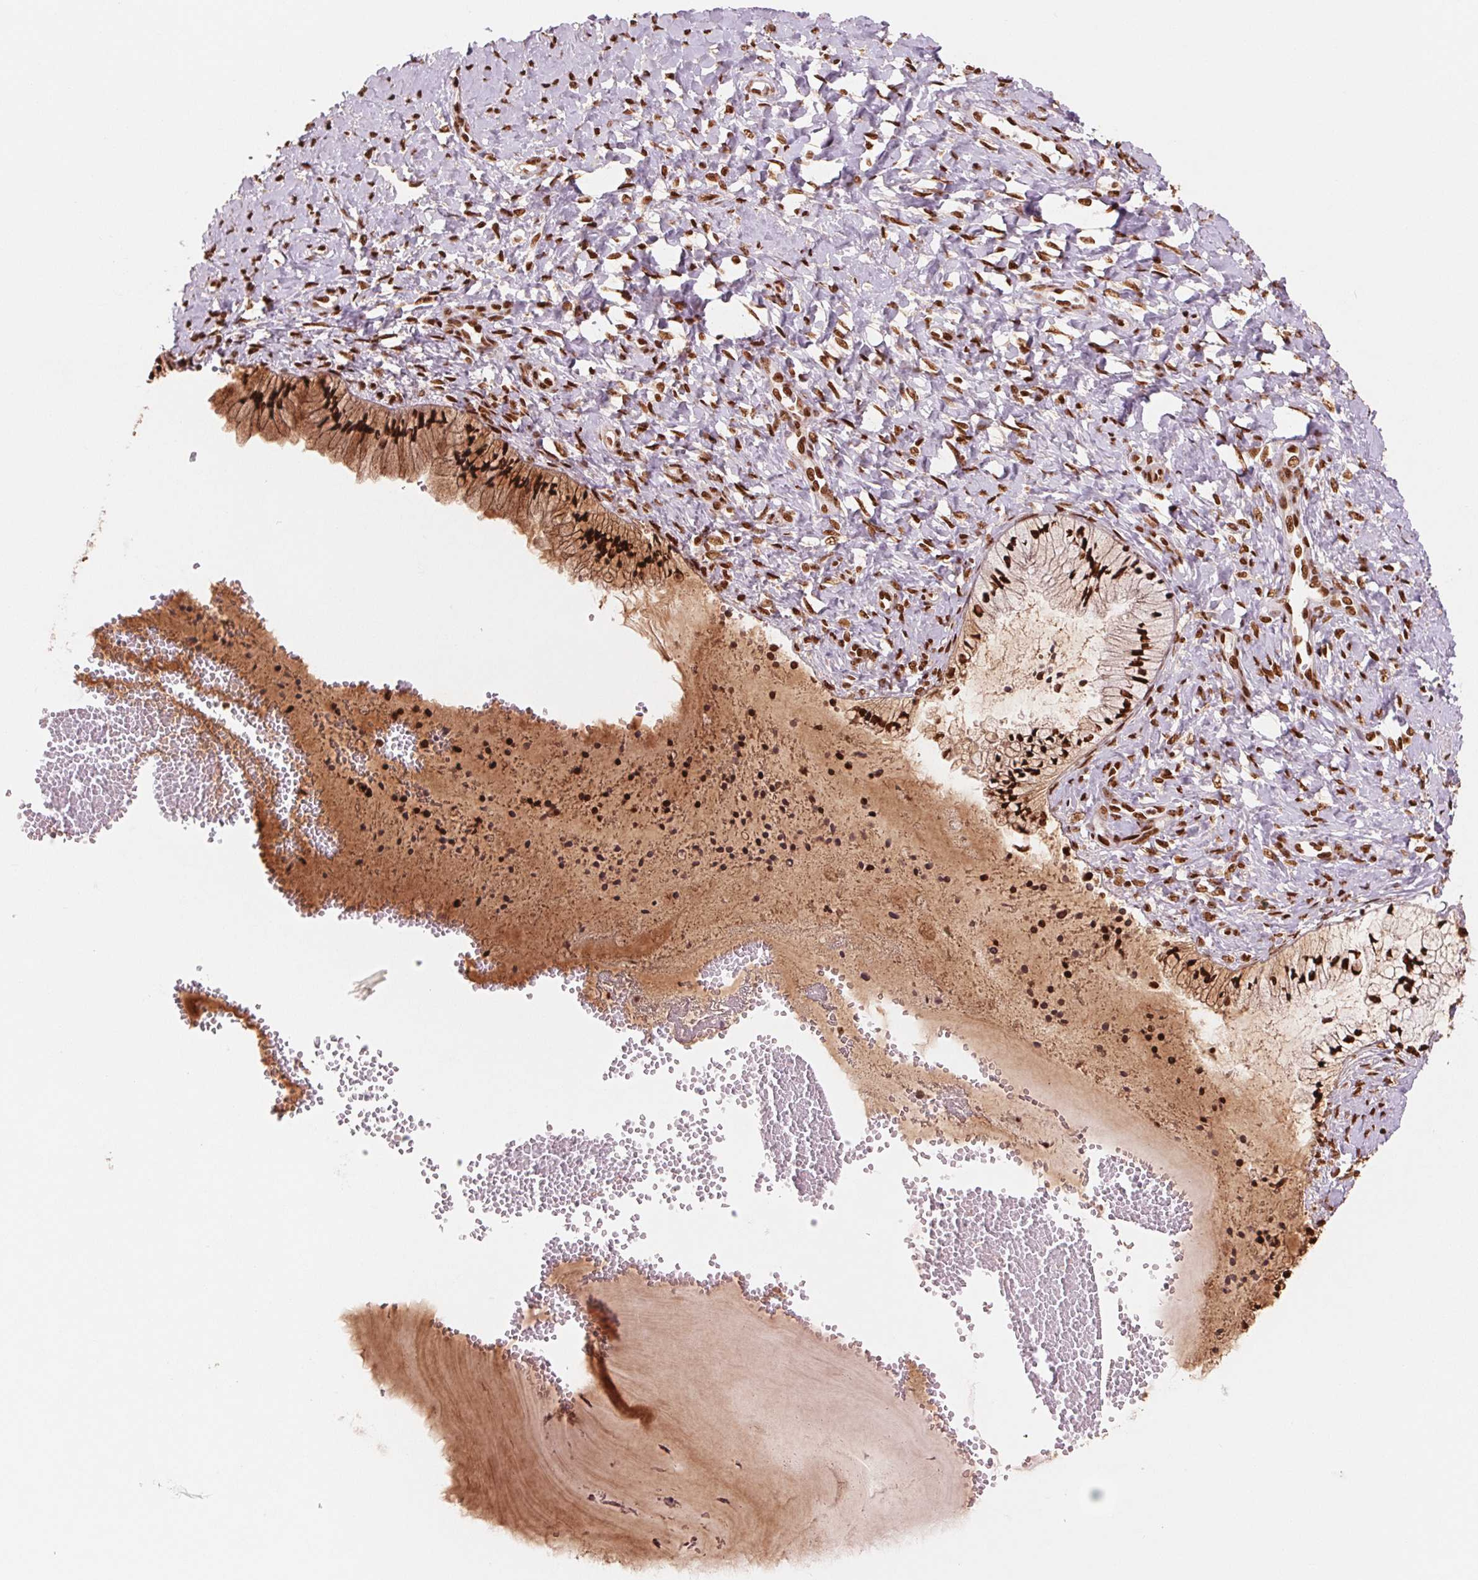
{"staining": {"intensity": "strong", "quantity": ">75%", "location": "nuclear"}, "tissue": "cervix", "cell_type": "Glandular cells", "image_type": "normal", "snomed": [{"axis": "morphology", "description": "Normal tissue, NOS"}, {"axis": "topography", "description": "Cervix"}], "caption": "An immunohistochemistry (IHC) micrograph of unremarkable tissue is shown. Protein staining in brown highlights strong nuclear positivity in cervix within glandular cells.", "gene": "TTLL9", "patient": {"sex": "female", "age": 37}}